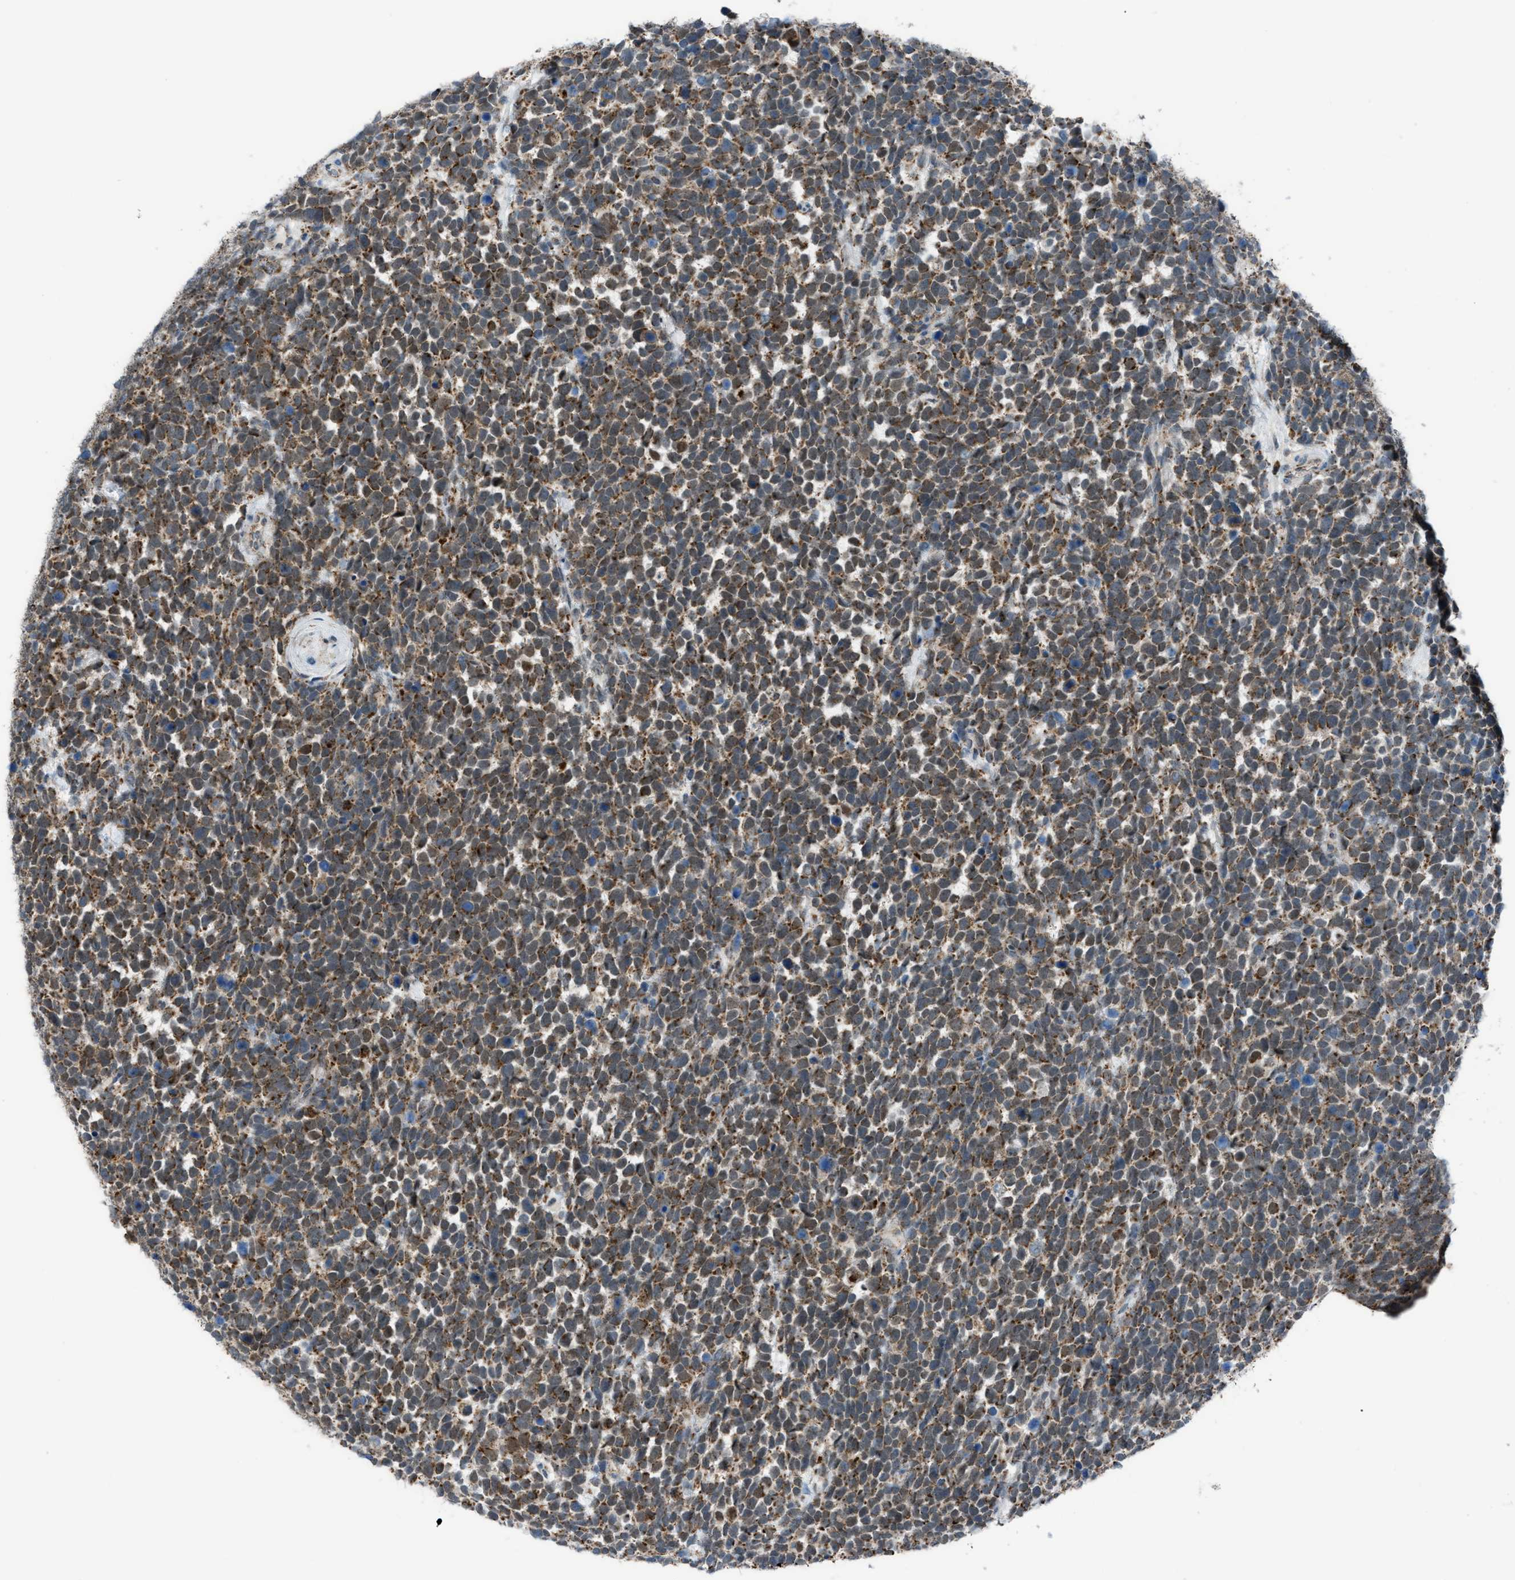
{"staining": {"intensity": "moderate", "quantity": ">75%", "location": "cytoplasmic/membranous"}, "tissue": "urothelial cancer", "cell_type": "Tumor cells", "image_type": "cancer", "snomed": [{"axis": "morphology", "description": "Urothelial carcinoma, High grade"}, {"axis": "topography", "description": "Urinary bladder"}], "caption": "There is medium levels of moderate cytoplasmic/membranous expression in tumor cells of urothelial cancer, as demonstrated by immunohistochemical staining (brown color).", "gene": "SRM", "patient": {"sex": "female", "age": 82}}